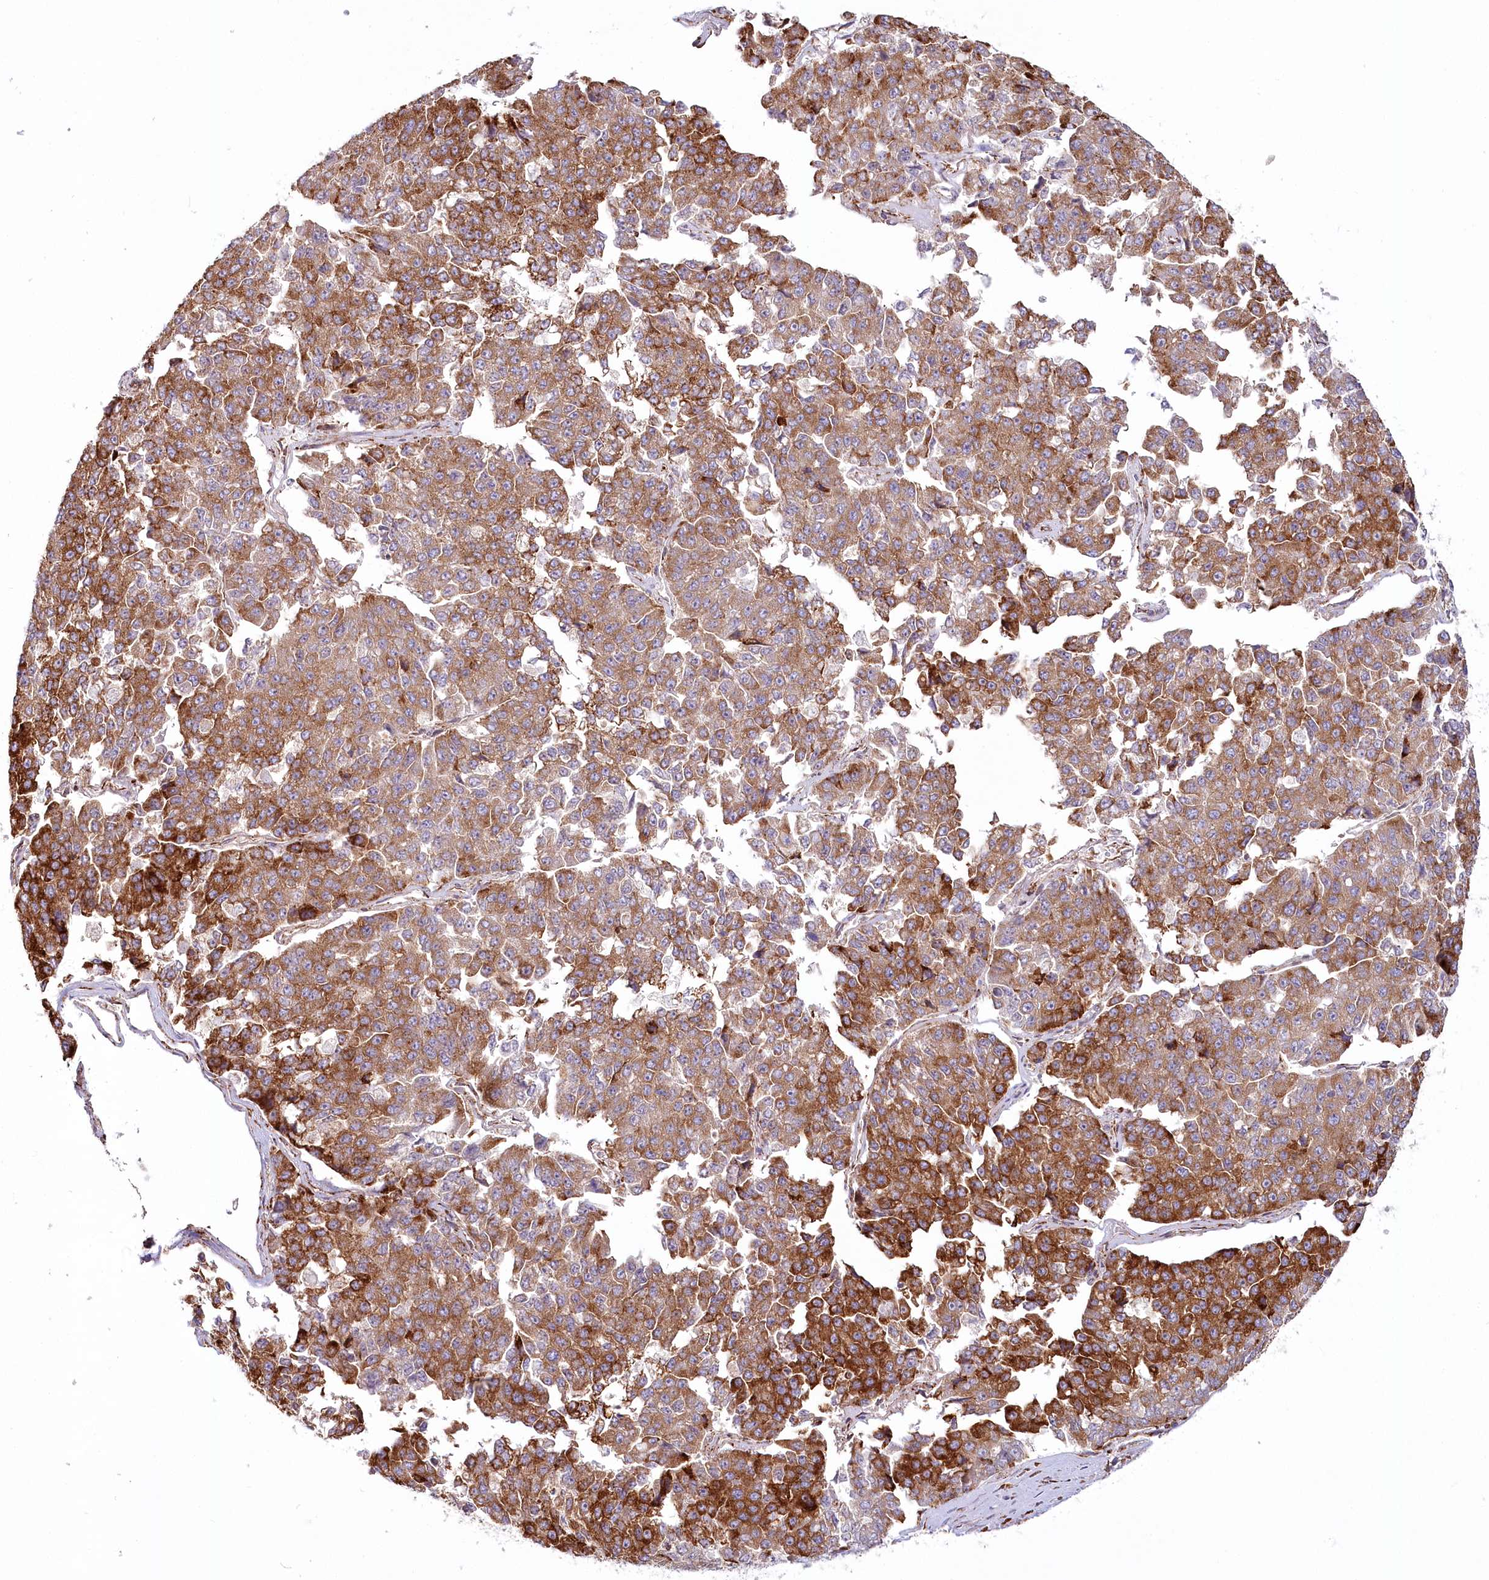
{"staining": {"intensity": "moderate", "quantity": ">75%", "location": "cytoplasmic/membranous"}, "tissue": "pancreatic cancer", "cell_type": "Tumor cells", "image_type": "cancer", "snomed": [{"axis": "morphology", "description": "Adenocarcinoma, NOS"}, {"axis": "topography", "description": "Pancreas"}], "caption": "Pancreatic cancer (adenocarcinoma) was stained to show a protein in brown. There is medium levels of moderate cytoplasmic/membranous staining in about >75% of tumor cells. (DAB (3,3'-diaminobenzidine) IHC with brightfield microscopy, high magnification).", "gene": "POGLUT1", "patient": {"sex": "male", "age": 50}}